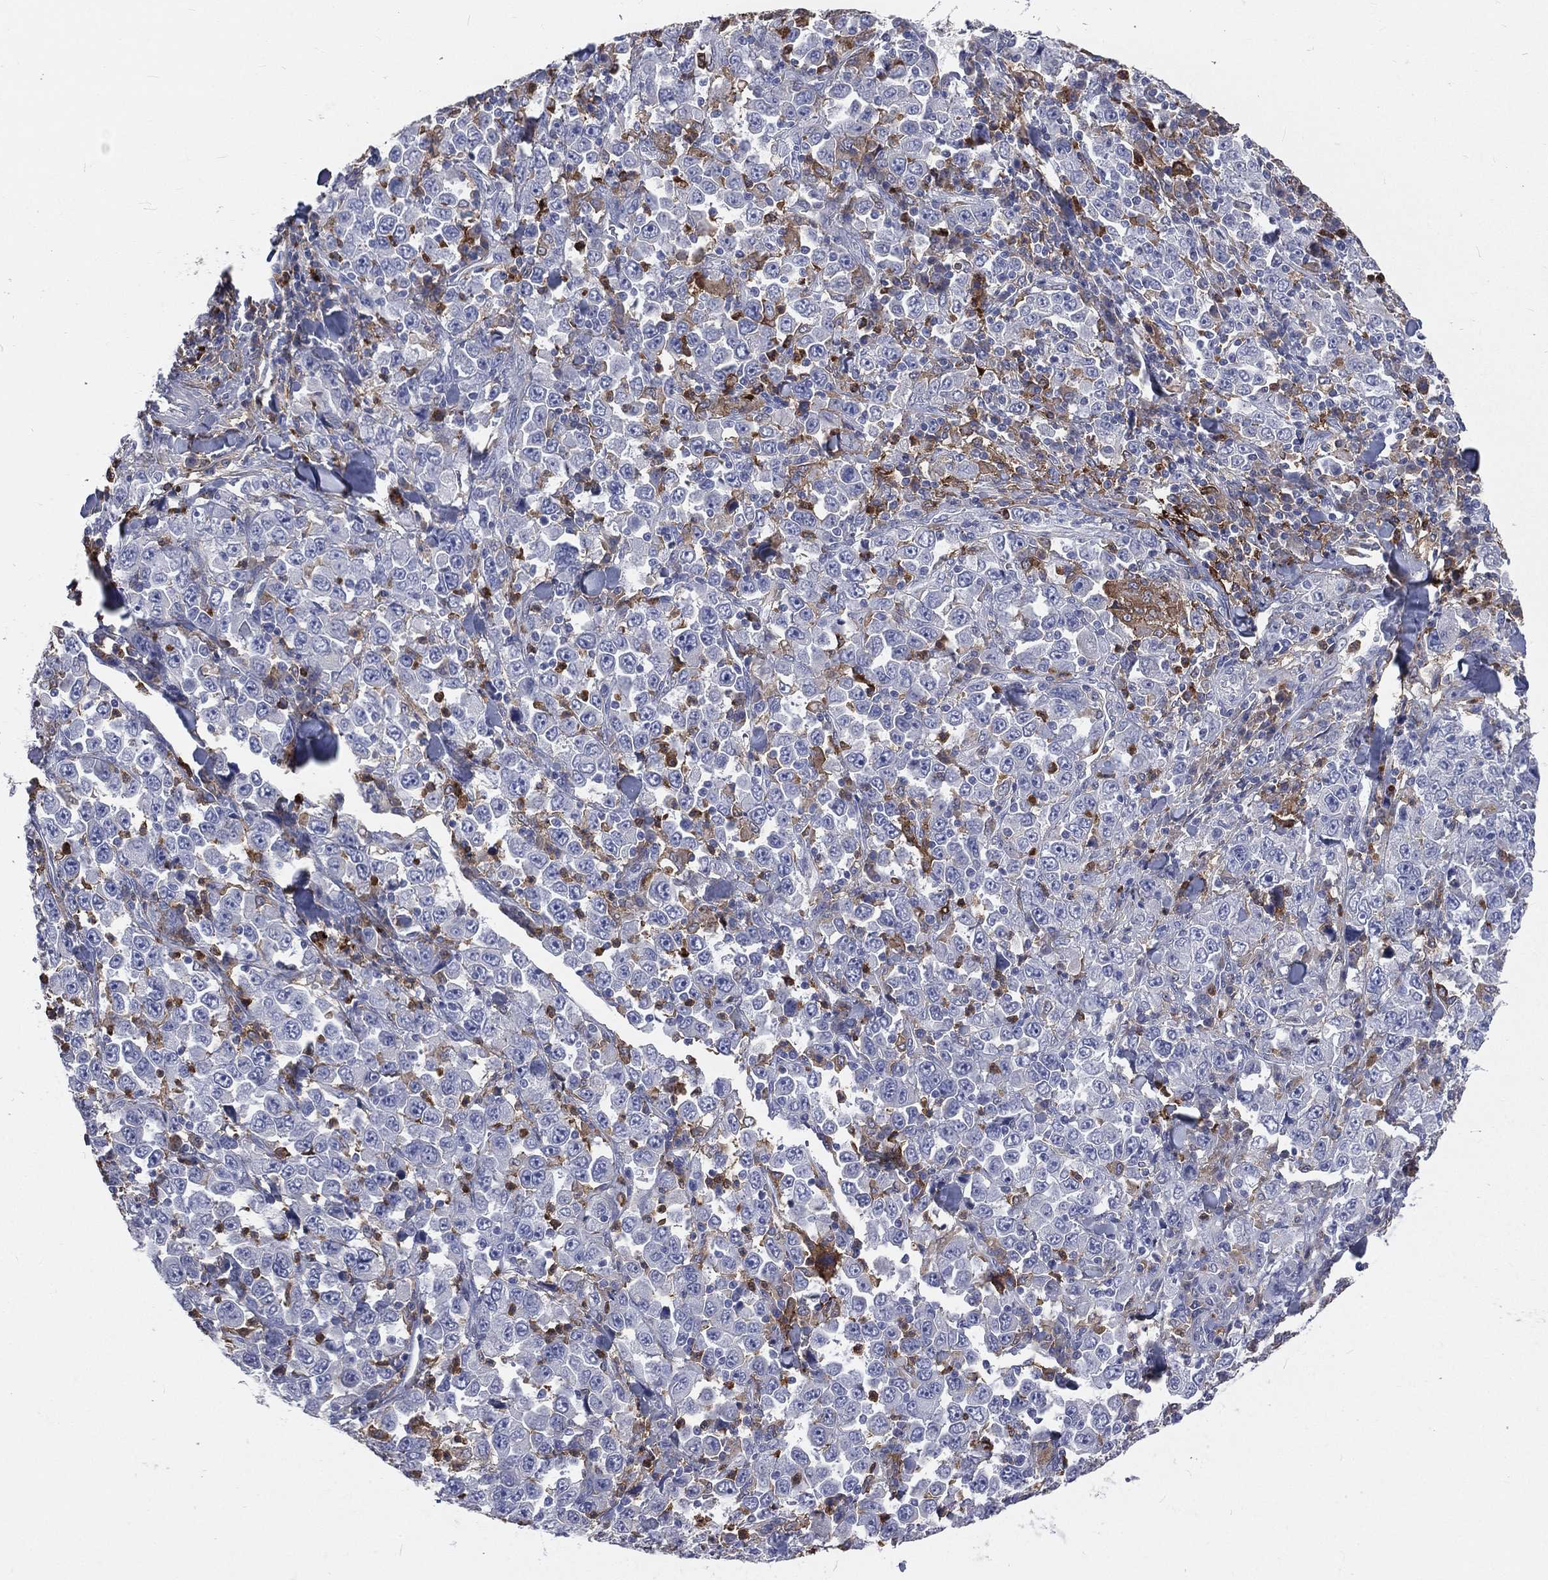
{"staining": {"intensity": "negative", "quantity": "none", "location": "none"}, "tissue": "stomach cancer", "cell_type": "Tumor cells", "image_type": "cancer", "snomed": [{"axis": "morphology", "description": "Normal tissue, NOS"}, {"axis": "morphology", "description": "Adenocarcinoma, NOS"}, {"axis": "topography", "description": "Stomach, upper"}, {"axis": "topography", "description": "Stomach"}], "caption": "A histopathology image of stomach cancer stained for a protein demonstrates no brown staining in tumor cells.", "gene": "BASP1", "patient": {"sex": "male", "age": 59}}